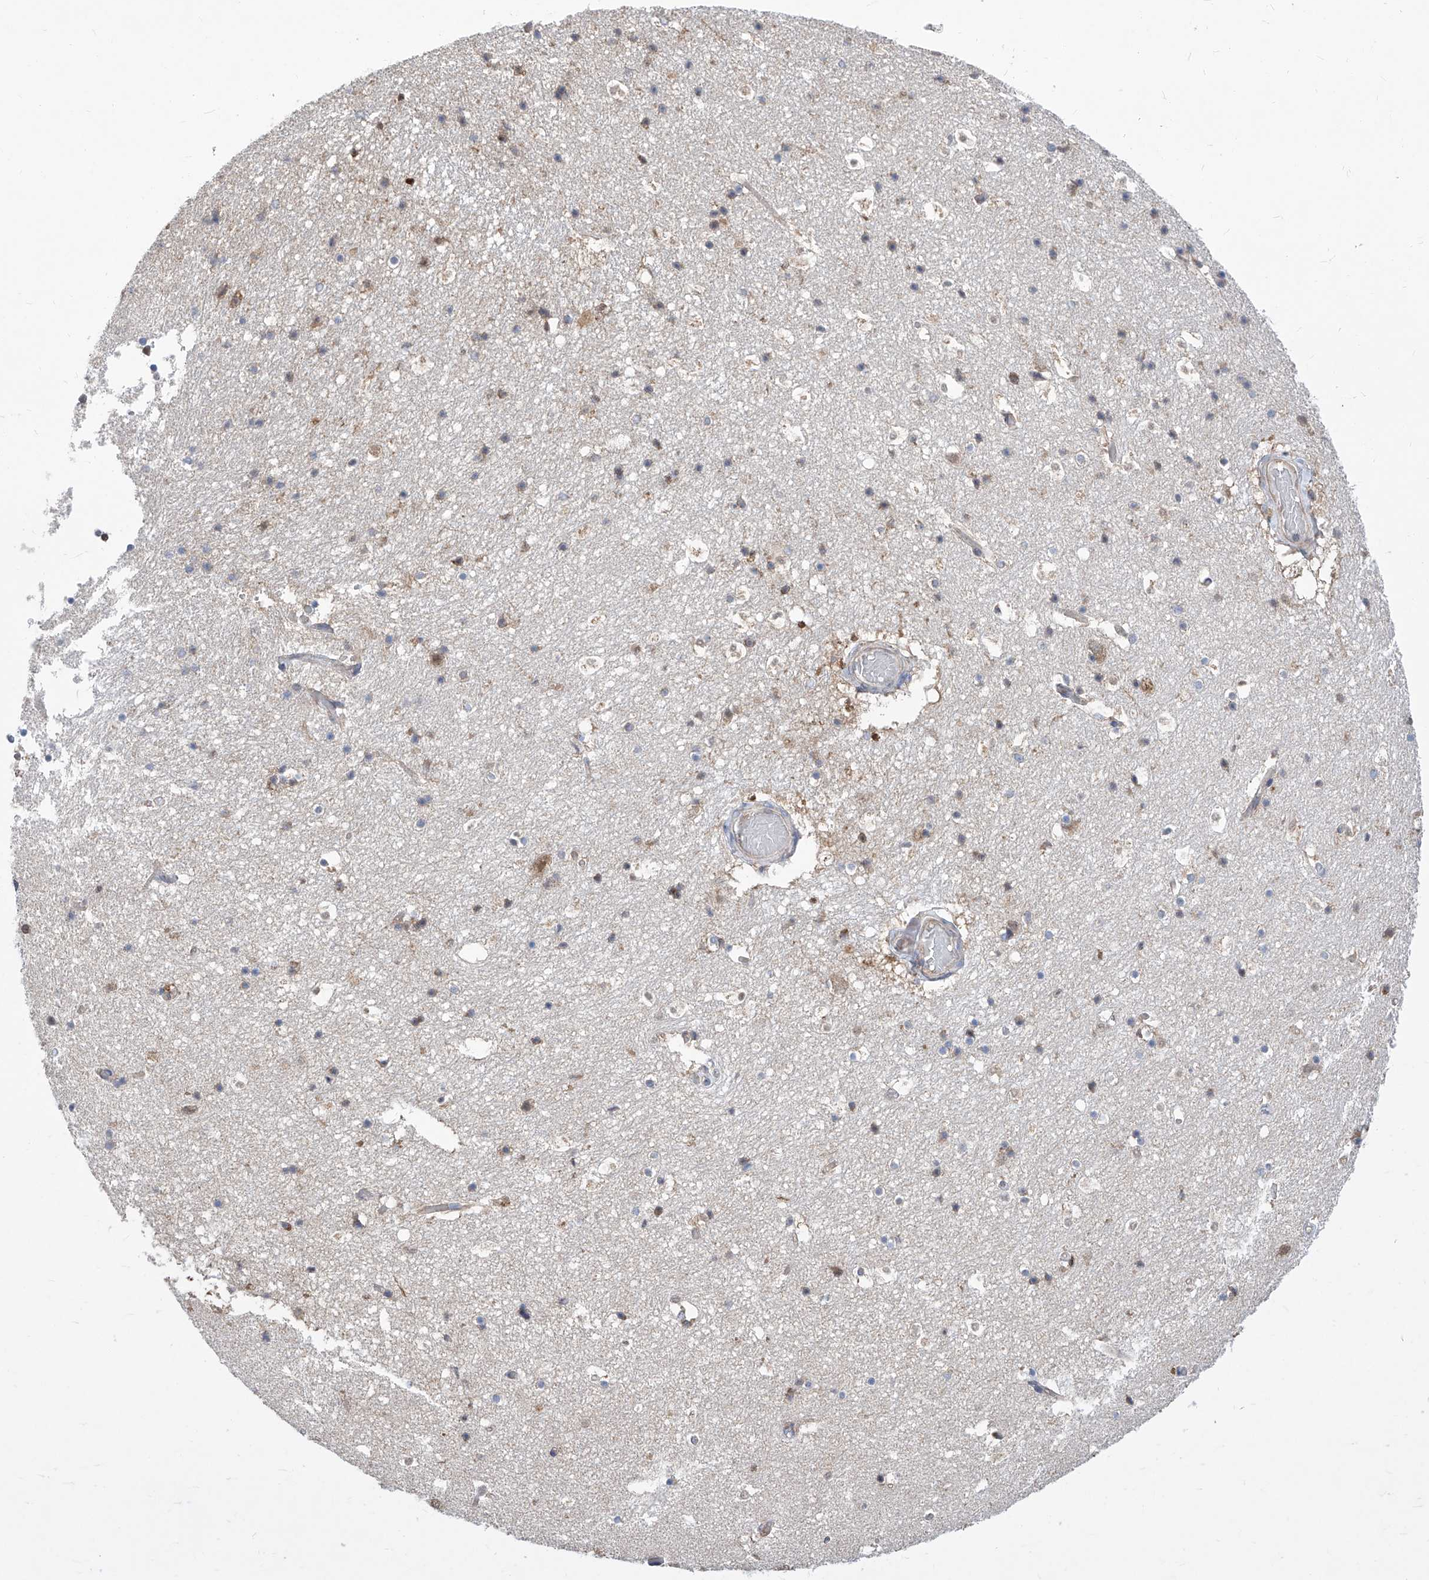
{"staining": {"intensity": "weak", "quantity": "<25%", "location": "cytoplasmic/membranous,nuclear"}, "tissue": "hippocampus", "cell_type": "Glial cells", "image_type": "normal", "snomed": [{"axis": "morphology", "description": "Normal tissue, NOS"}, {"axis": "topography", "description": "Hippocampus"}], "caption": "High power microscopy histopathology image of an IHC micrograph of unremarkable hippocampus, revealing no significant positivity in glial cells.", "gene": "EIF3M", "patient": {"sex": "female", "age": 52}}